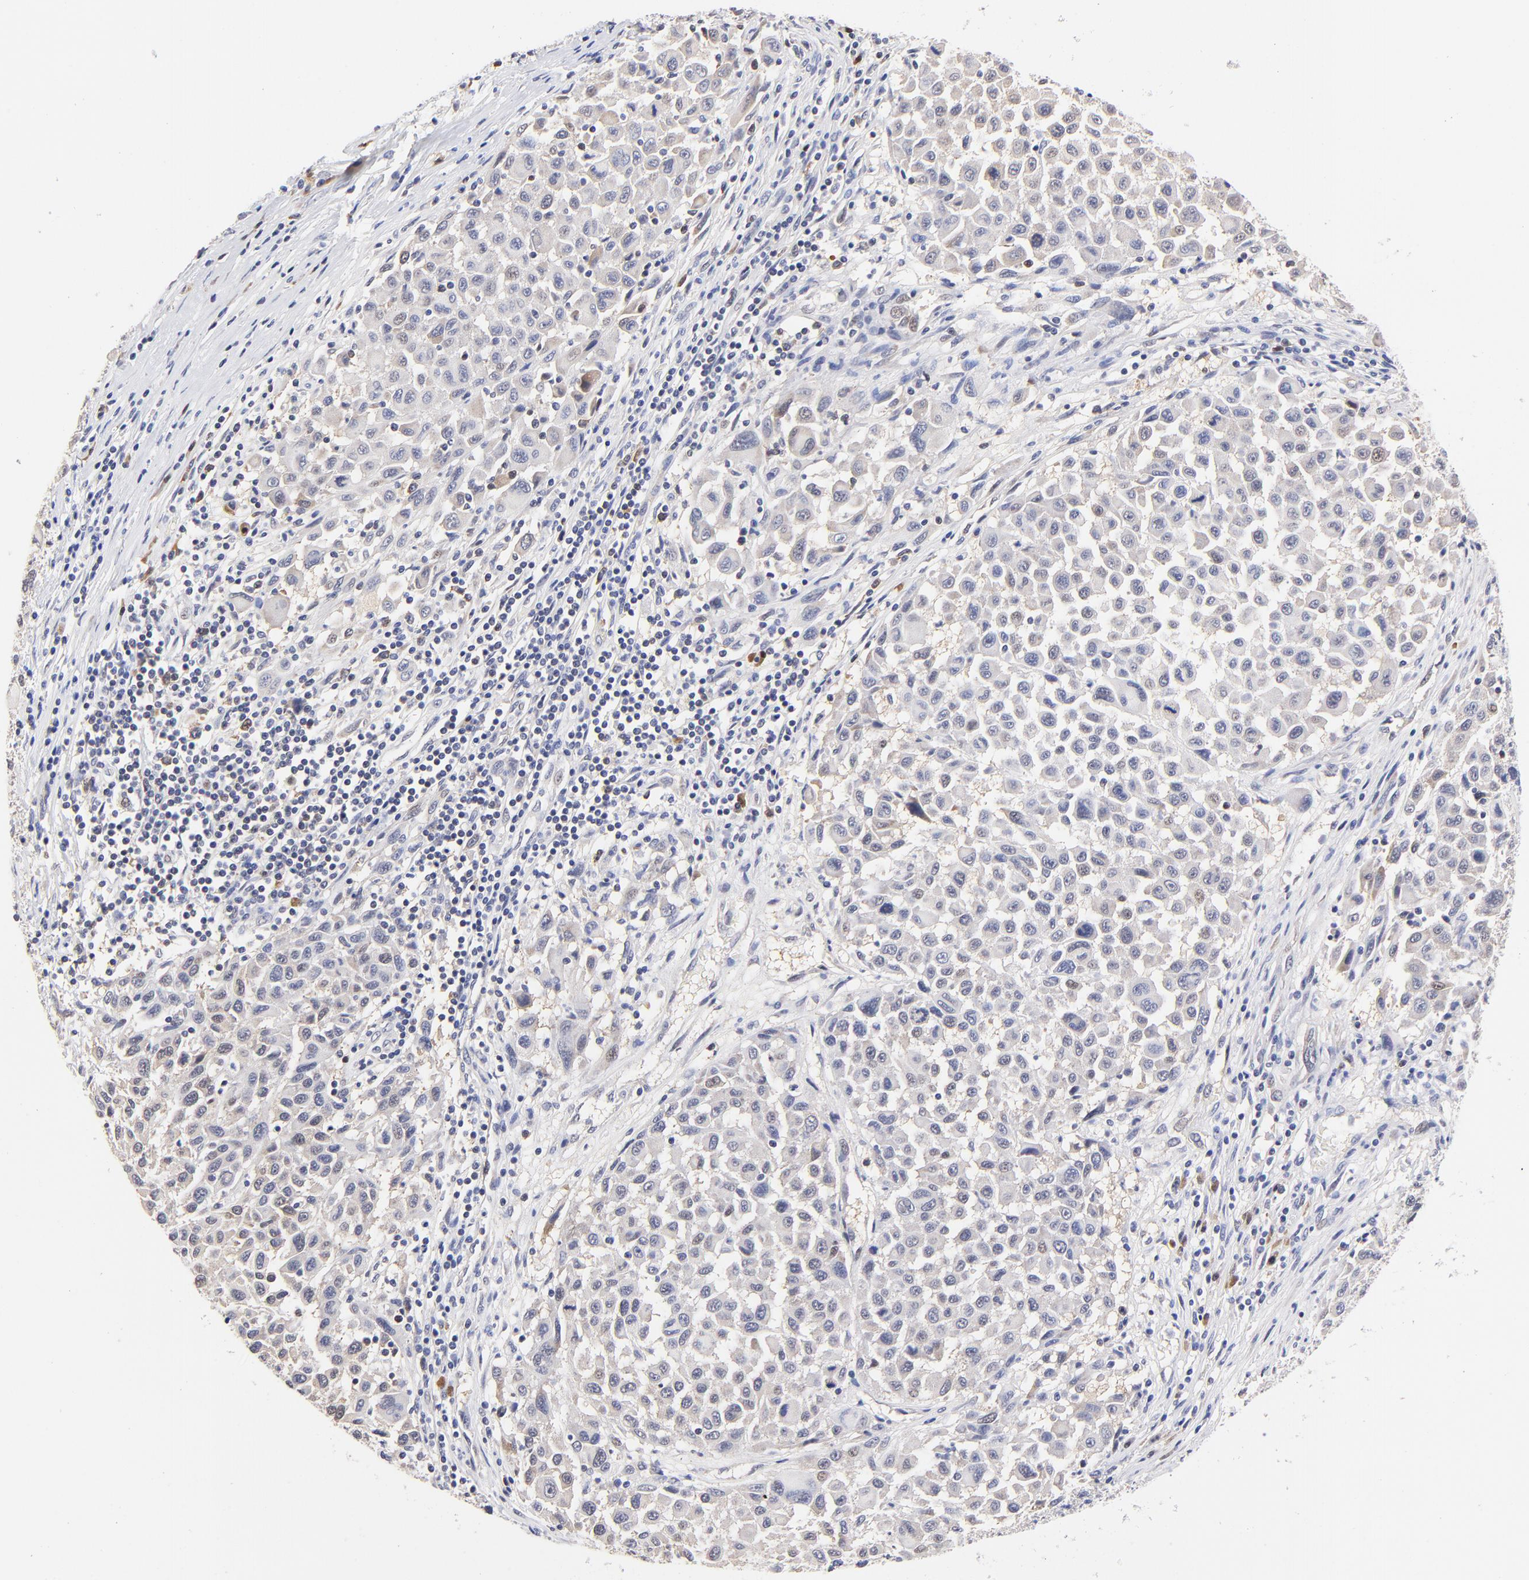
{"staining": {"intensity": "negative", "quantity": "none", "location": "none"}, "tissue": "melanoma", "cell_type": "Tumor cells", "image_type": "cancer", "snomed": [{"axis": "morphology", "description": "Malignant melanoma, Metastatic site"}, {"axis": "topography", "description": "Lymph node"}], "caption": "This is an IHC micrograph of malignant melanoma (metastatic site). There is no expression in tumor cells.", "gene": "ZNF155", "patient": {"sex": "male", "age": 61}}